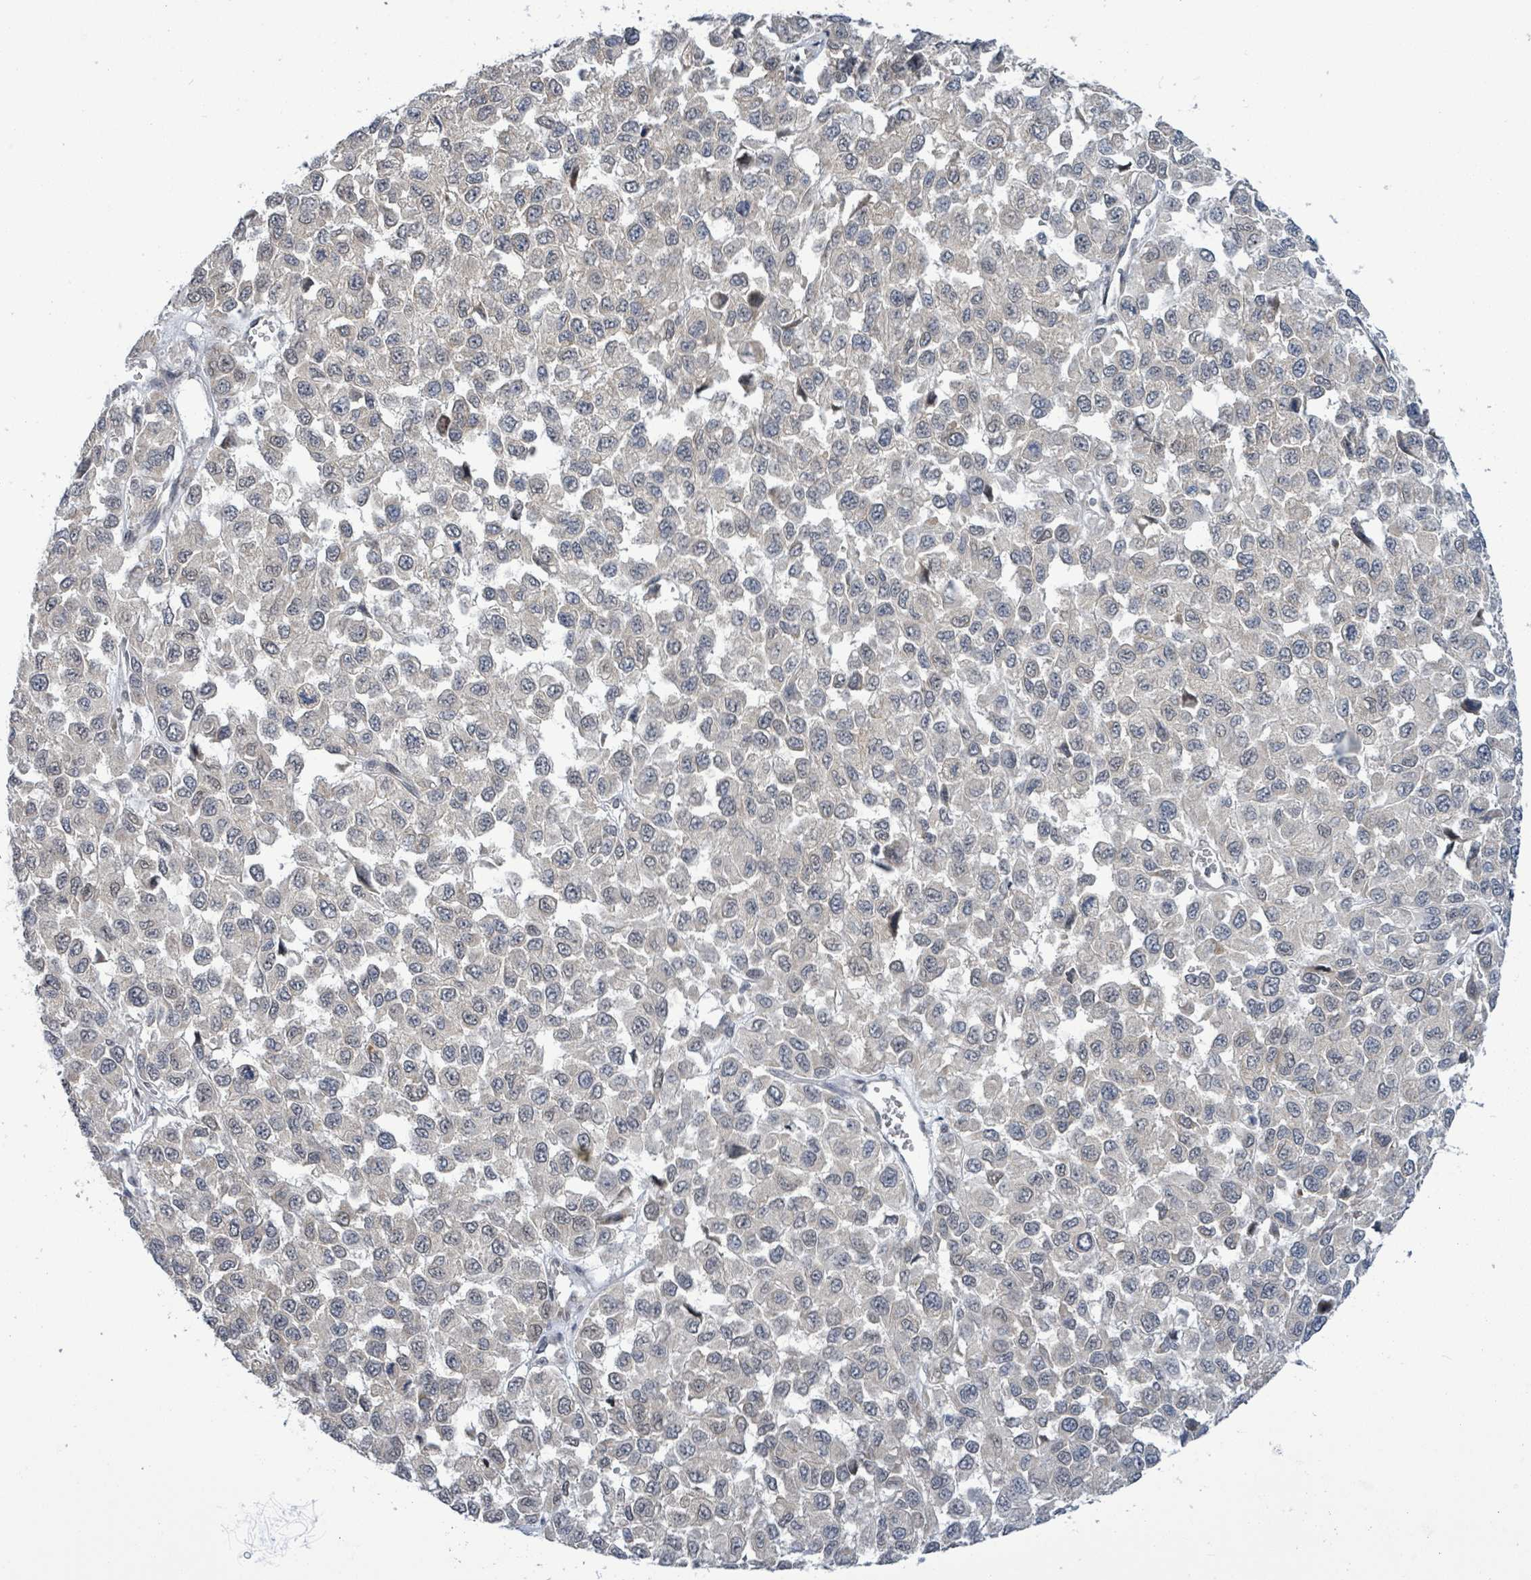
{"staining": {"intensity": "weak", "quantity": "<25%", "location": "cytoplasmic/membranous"}, "tissue": "melanoma", "cell_type": "Tumor cells", "image_type": "cancer", "snomed": [{"axis": "morphology", "description": "Malignant melanoma, NOS"}, {"axis": "topography", "description": "Skin"}], "caption": "Melanoma was stained to show a protein in brown. There is no significant expression in tumor cells.", "gene": "COQ10B", "patient": {"sex": "male", "age": 62}}